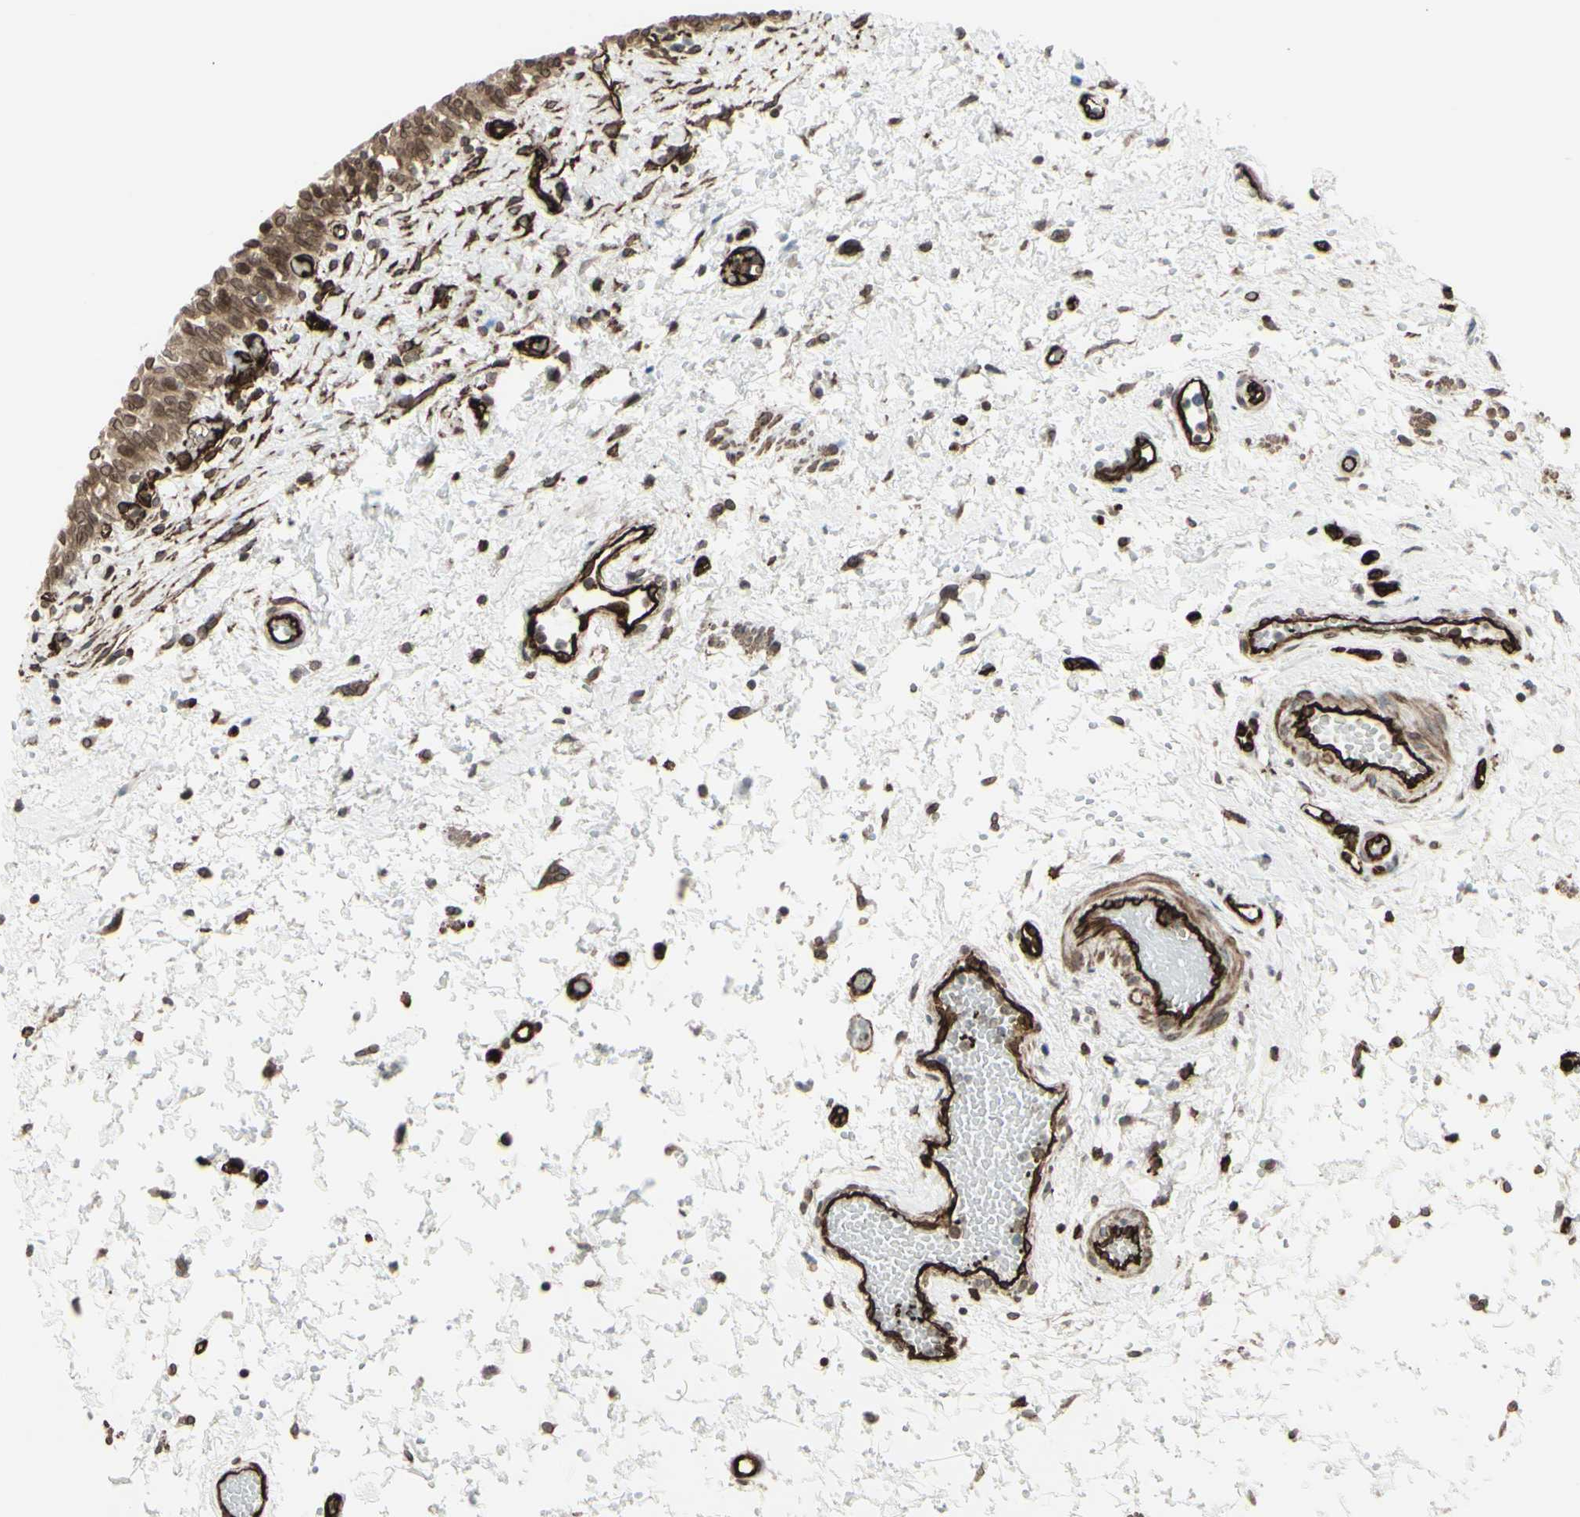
{"staining": {"intensity": "moderate", "quantity": ">75%", "location": "cytoplasmic/membranous,nuclear"}, "tissue": "urinary bladder", "cell_type": "Urothelial cells", "image_type": "normal", "snomed": [{"axis": "morphology", "description": "Normal tissue, NOS"}, {"axis": "topography", "description": "Urinary bladder"}], "caption": "Brown immunohistochemical staining in normal human urinary bladder reveals moderate cytoplasmic/membranous,nuclear positivity in about >75% of urothelial cells.", "gene": "DTX3L", "patient": {"sex": "male", "age": 55}}